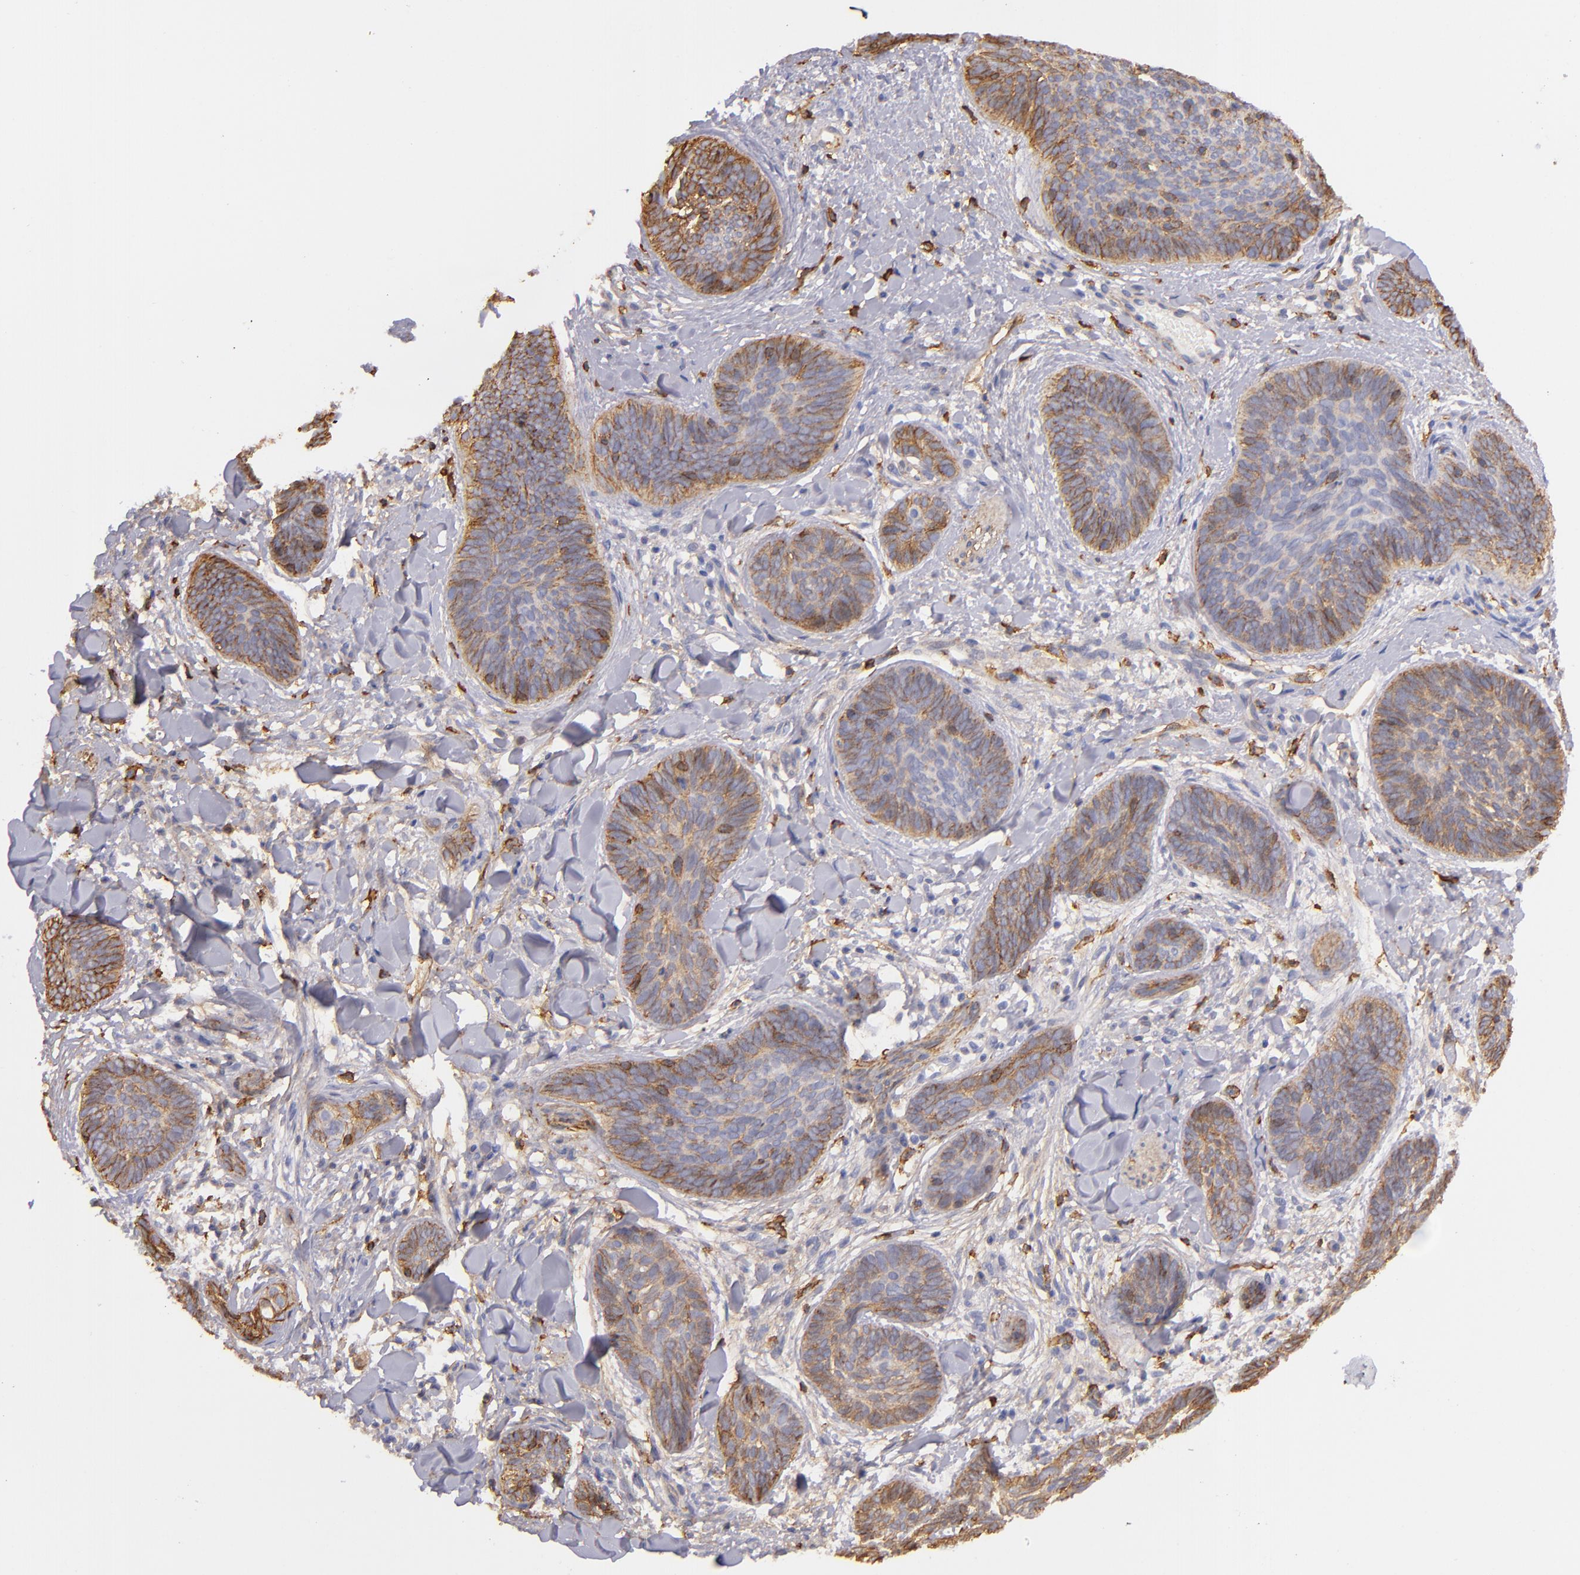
{"staining": {"intensity": "moderate", "quantity": "25%-75%", "location": "cytoplasmic/membranous"}, "tissue": "skin cancer", "cell_type": "Tumor cells", "image_type": "cancer", "snomed": [{"axis": "morphology", "description": "Basal cell carcinoma"}, {"axis": "topography", "description": "Skin"}], "caption": "Brown immunohistochemical staining in basal cell carcinoma (skin) reveals moderate cytoplasmic/membranous expression in about 25%-75% of tumor cells. Immunohistochemistry stains the protein of interest in brown and the nuclei are stained blue.", "gene": "CD151", "patient": {"sex": "female", "age": 81}}